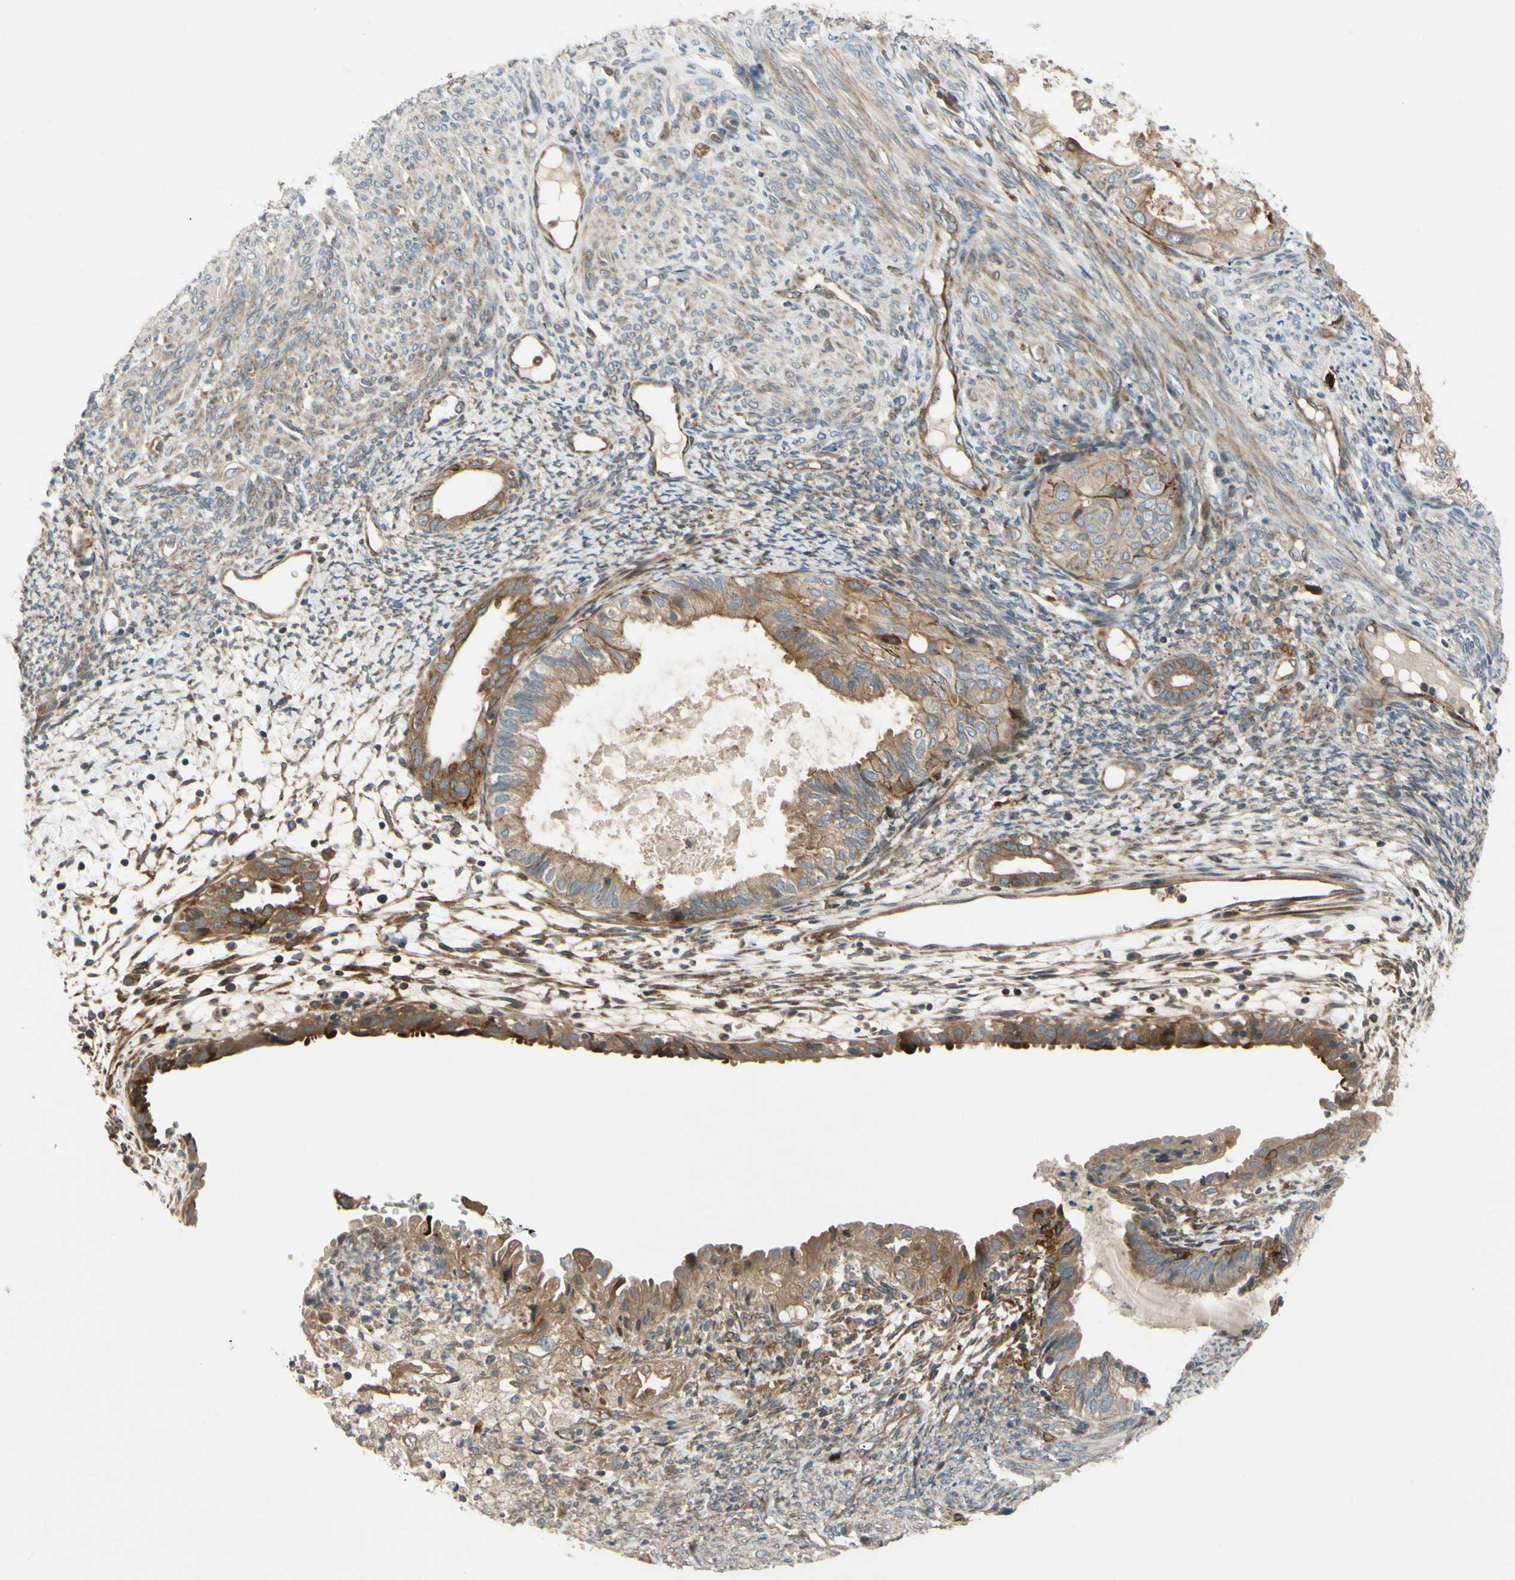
{"staining": {"intensity": "moderate", "quantity": ">75%", "location": "cytoplasmic/membranous"}, "tissue": "cervical cancer", "cell_type": "Tumor cells", "image_type": "cancer", "snomed": [{"axis": "morphology", "description": "Normal tissue, NOS"}, {"axis": "morphology", "description": "Adenocarcinoma, NOS"}, {"axis": "topography", "description": "Cervix"}, {"axis": "topography", "description": "Endometrium"}], "caption": "Immunohistochemical staining of cervical cancer displays moderate cytoplasmic/membranous protein expression in approximately >75% of tumor cells. The staining was performed using DAB, with brown indicating positive protein expression. Nuclei are stained blue with hematoxylin.", "gene": "SPTLC1", "patient": {"sex": "female", "age": 86}}